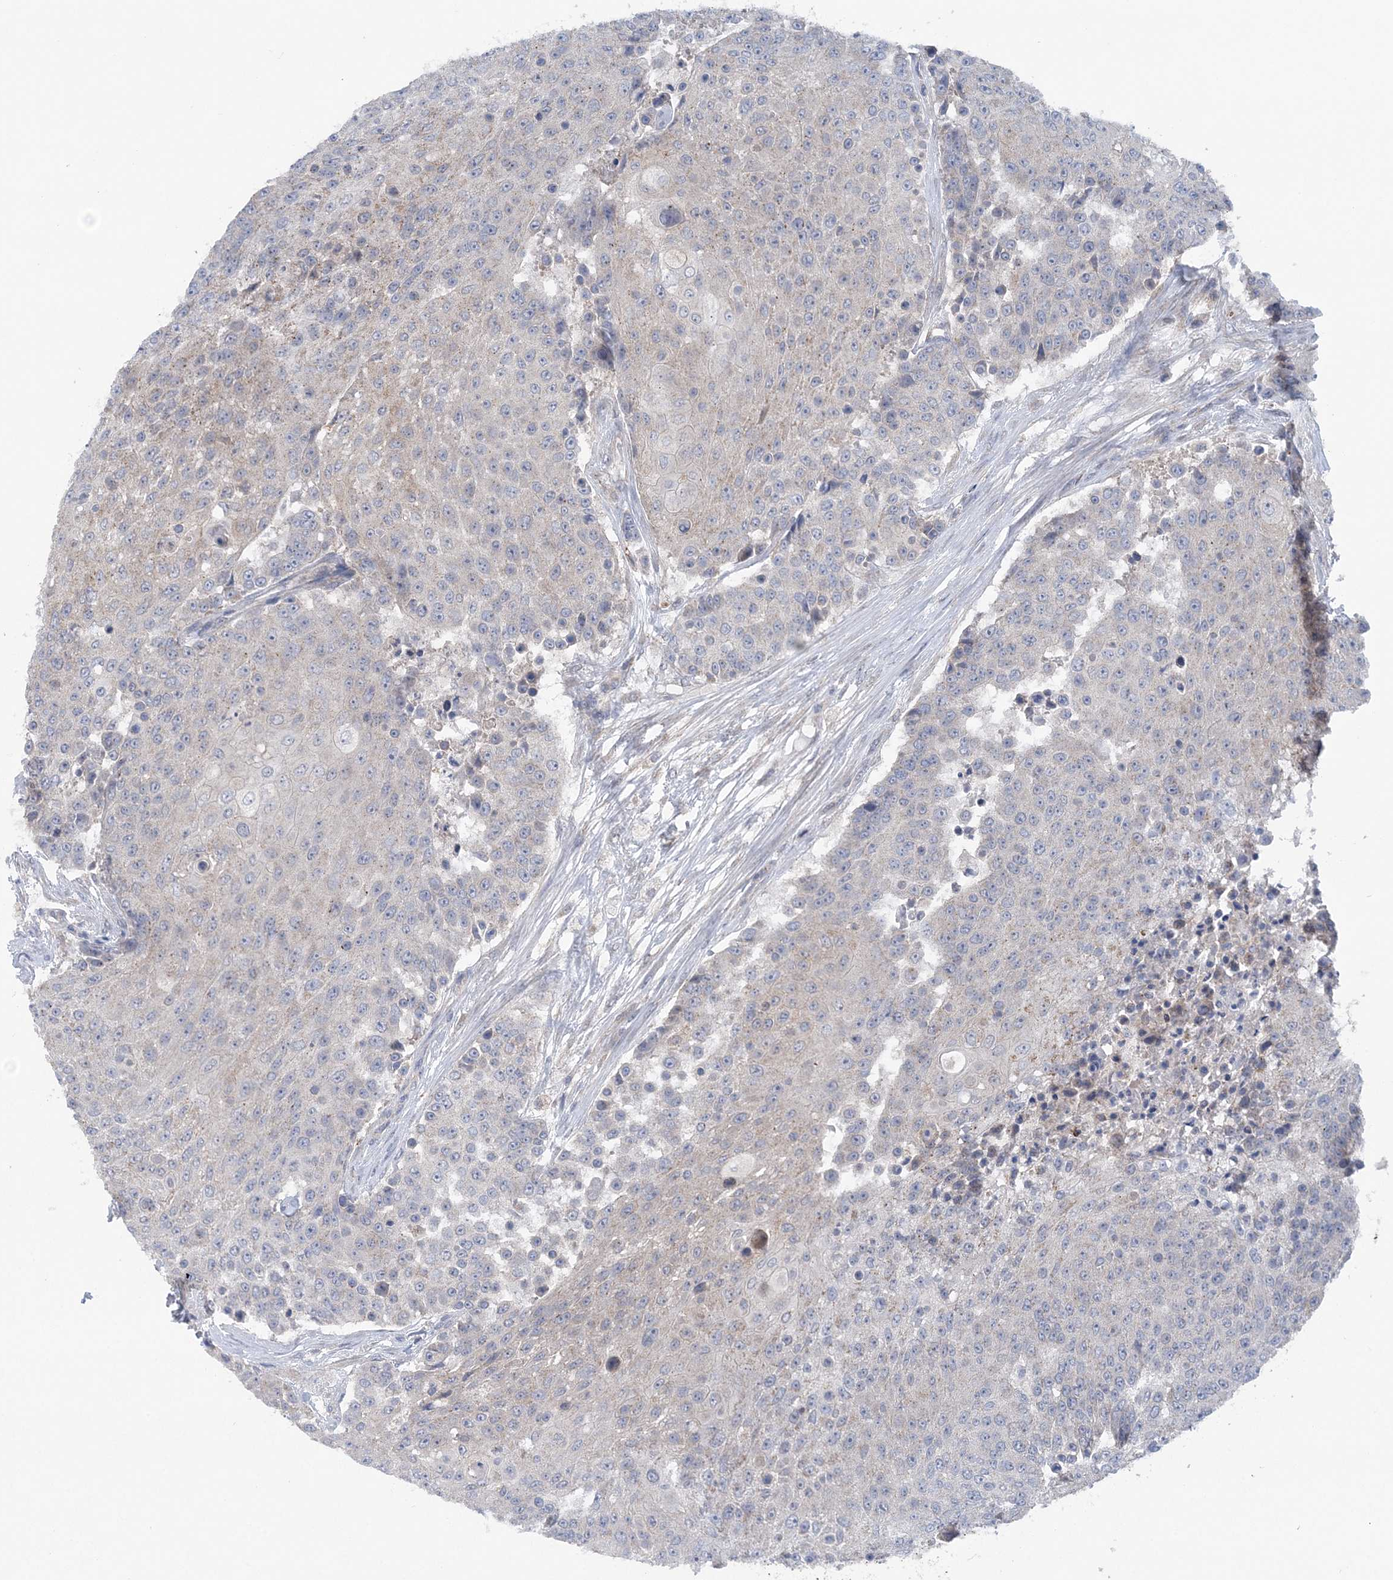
{"staining": {"intensity": "negative", "quantity": "none", "location": "none"}, "tissue": "urothelial cancer", "cell_type": "Tumor cells", "image_type": "cancer", "snomed": [{"axis": "morphology", "description": "Urothelial carcinoma, High grade"}, {"axis": "topography", "description": "Urinary bladder"}], "caption": "There is no significant expression in tumor cells of urothelial cancer. (DAB (3,3'-diaminobenzidine) IHC visualized using brightfield microscopy, high magnification).", "gene": "COPE", "patient": {"sex": "female", "age": 63}}